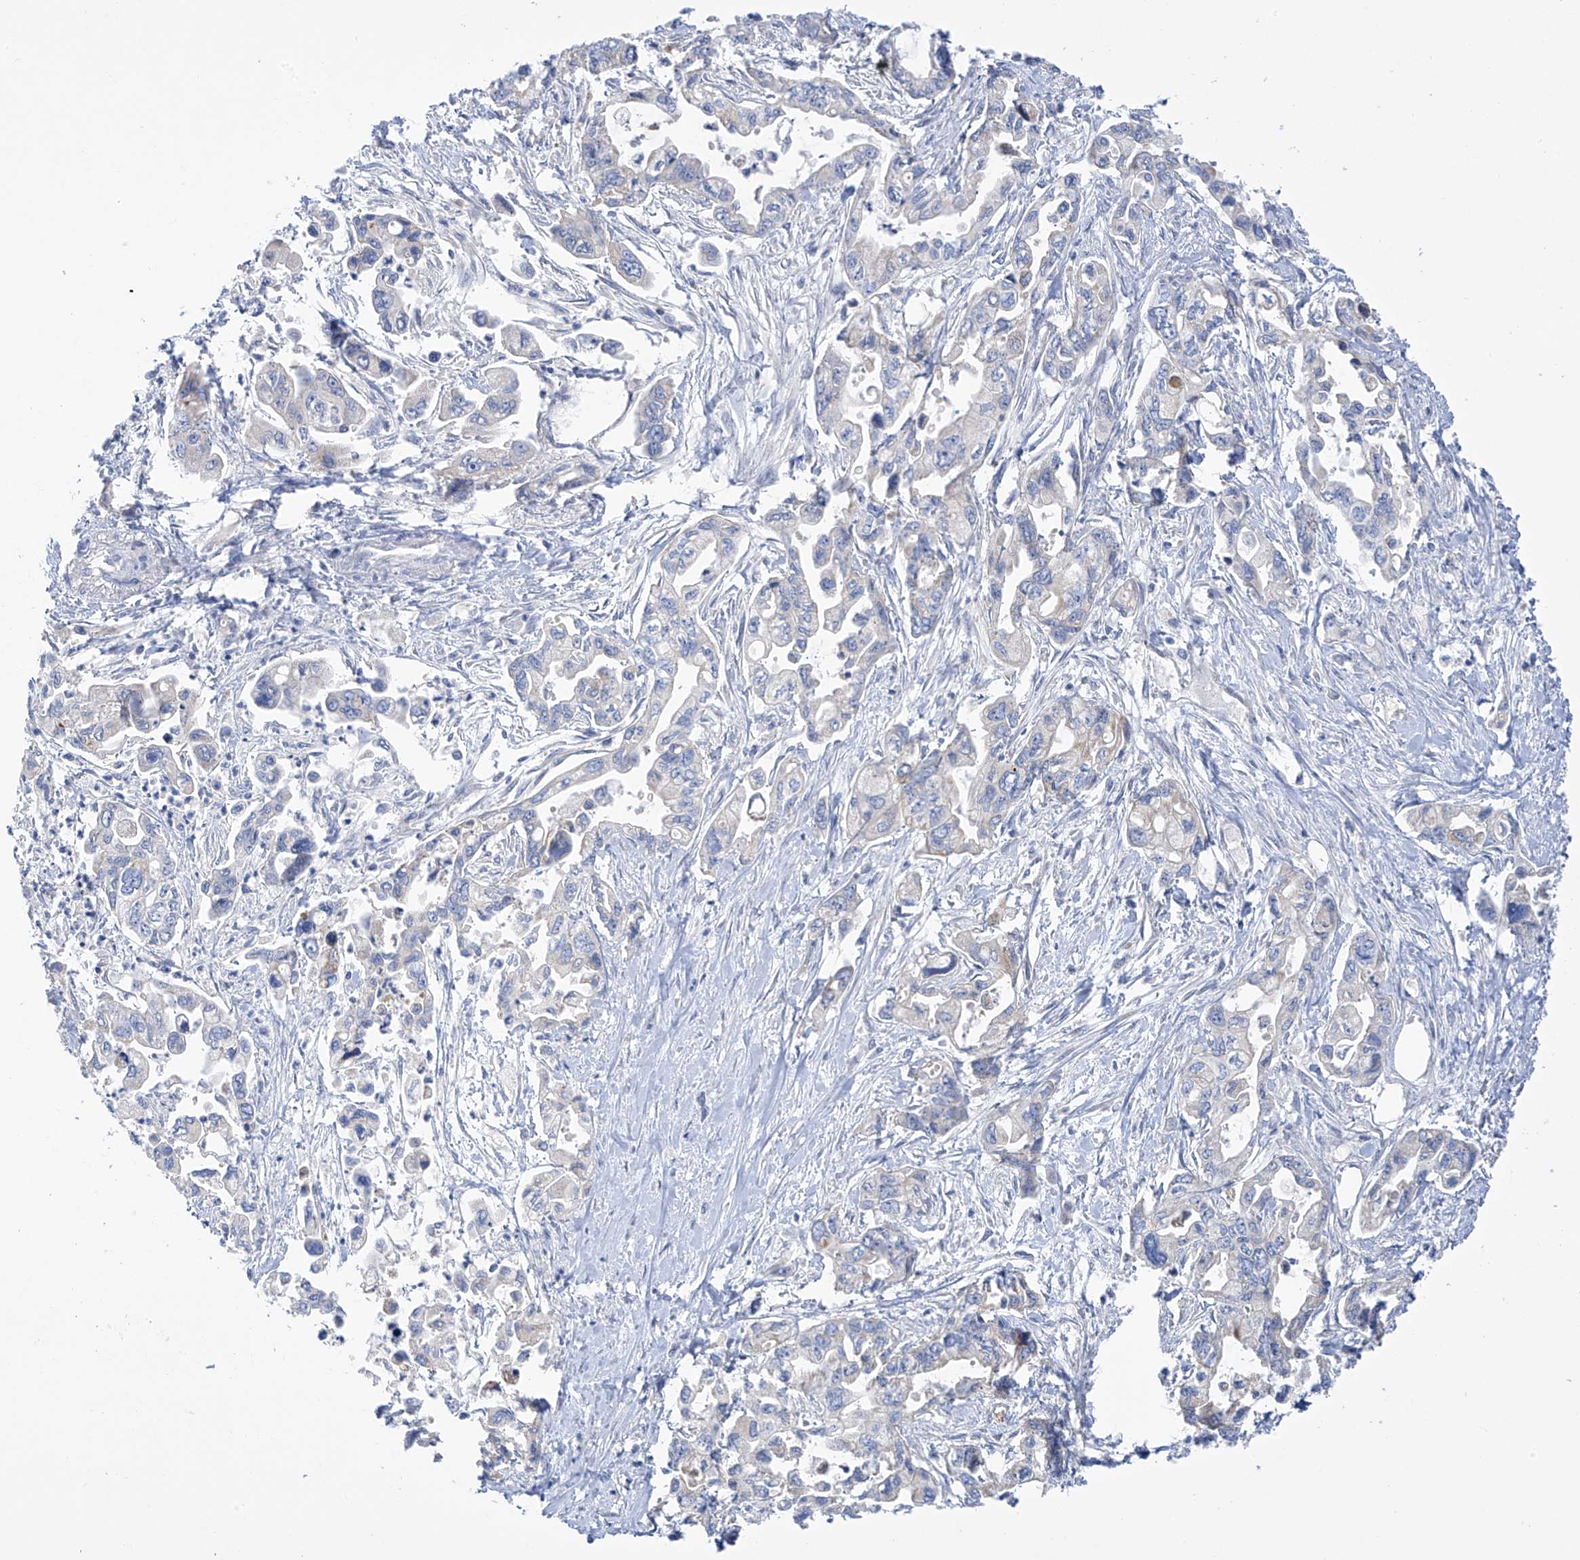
{"staining": {"intensity": "negative", "quantity": "none", "location": "none"}, "tissue": "pancreatic cancer", "cell_type": "Tumor cells", "image_type": "cancer", "snomed": [{"axis": "morphology", "description": "Adenocarcinoma, NOS"}, {"axis": "topography", "description": "Pancreas"}], "caption": "This is an immunohistochemistry (IHC) image of human pancreatic cancer. There is no staining in tumor cells.", "gene": "METTL18", "patient": {"sex": "male", "age": 70}}